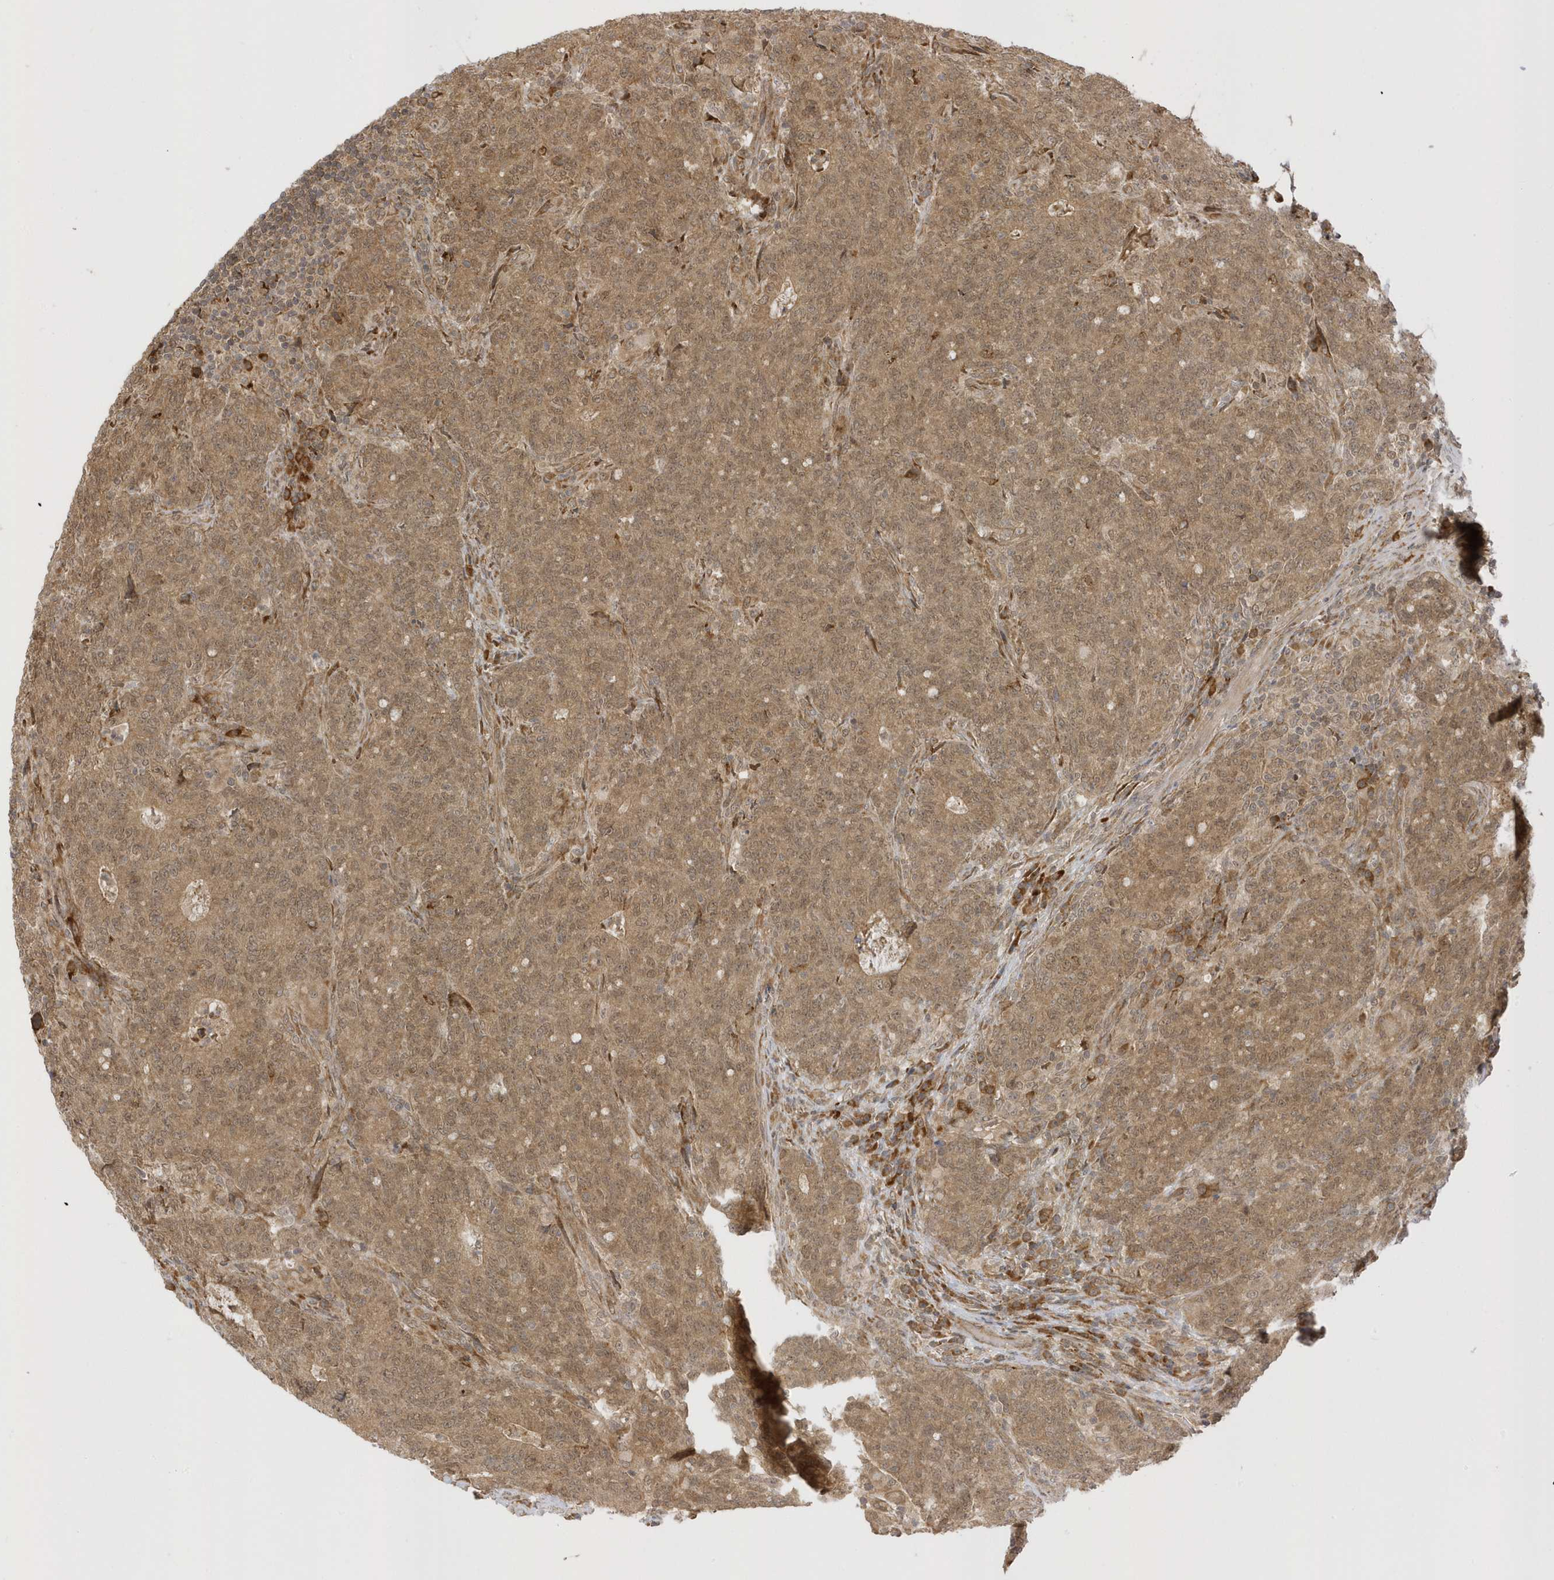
{"staining": {"intensity": "moderate", "quantity": ">75%", "location": "cytoplasmic/membranous,nuclear"}, "tissue": "colorectal cancer", "cell_type": "Tumor cells", "image_type": "cancer", "snomed": [{"axis": "morphology", "description": "Normal tissue, NOS"}, {"axis": "morphology", "description": "Adenocarcinoma, NOS"}, {"axis": "topography", "description": "Colon"}], "caption": "This histopathology image displays adenocarcinoma (colorectal) stained with immunohistochemistry to label a protein in brown. The cytoplasmic/membranous and nuclear of tumor cells show moderate positivity for the protein. Nuclei are counter-stained blue.", "gene": "METTL21A", "patient": {"sex": "female", "age": 75}}